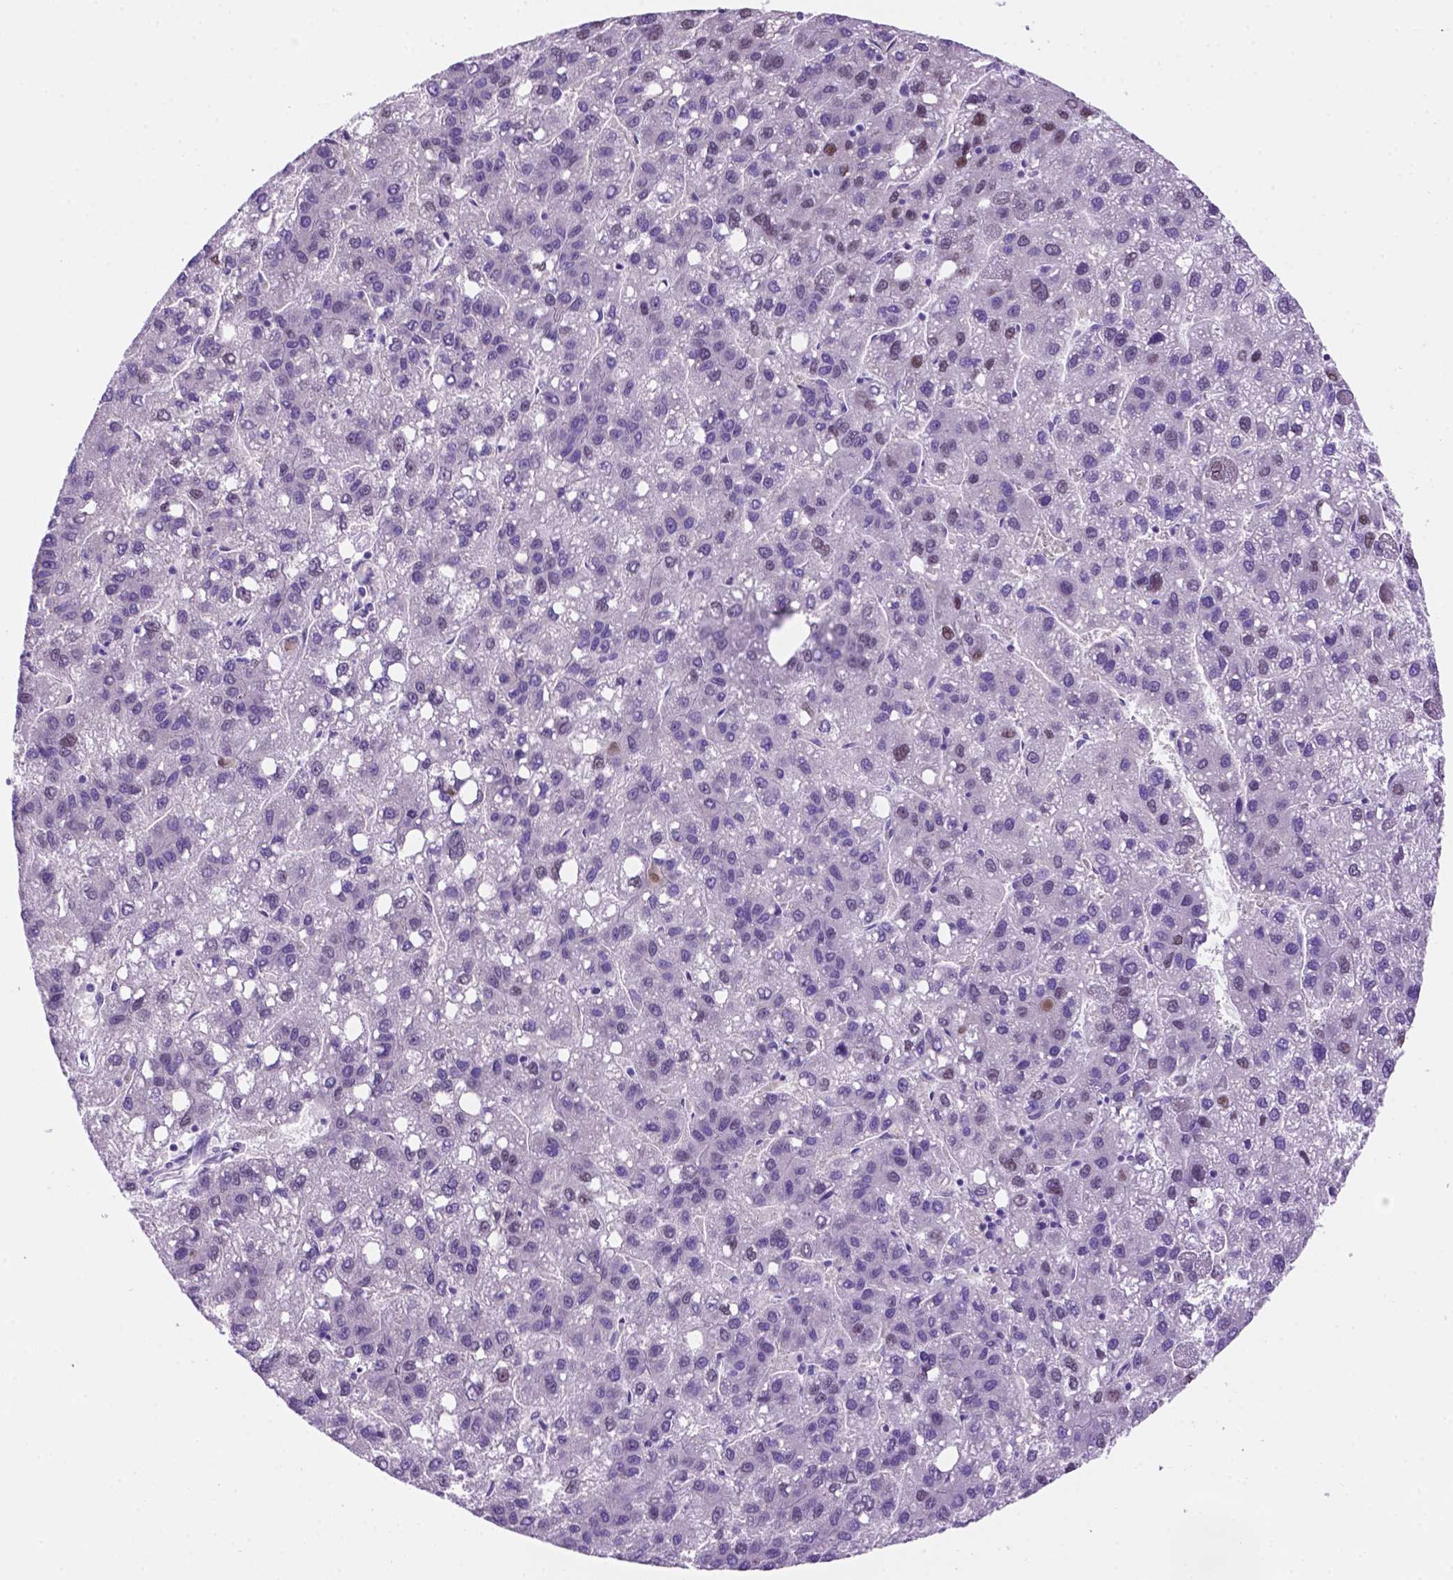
{"staining": {"intensity": "negative", "quantity": "none", "location": "none"}, "tissue": "liver cancer", "cell_type": "Tumor cells", "image_type": "cancer", "snomed": [{"axis": "morphology", "description": "Carcinoma, Hepatocellular, NOS"}, {"axis": "topography", "description": "Liver"}], "caption": "Tumor cells are negative for protein expression in human hepatocellular carcinoma (liver).", "gene": "TMEM210", "patient": {"sex": "female", "age": 82}}